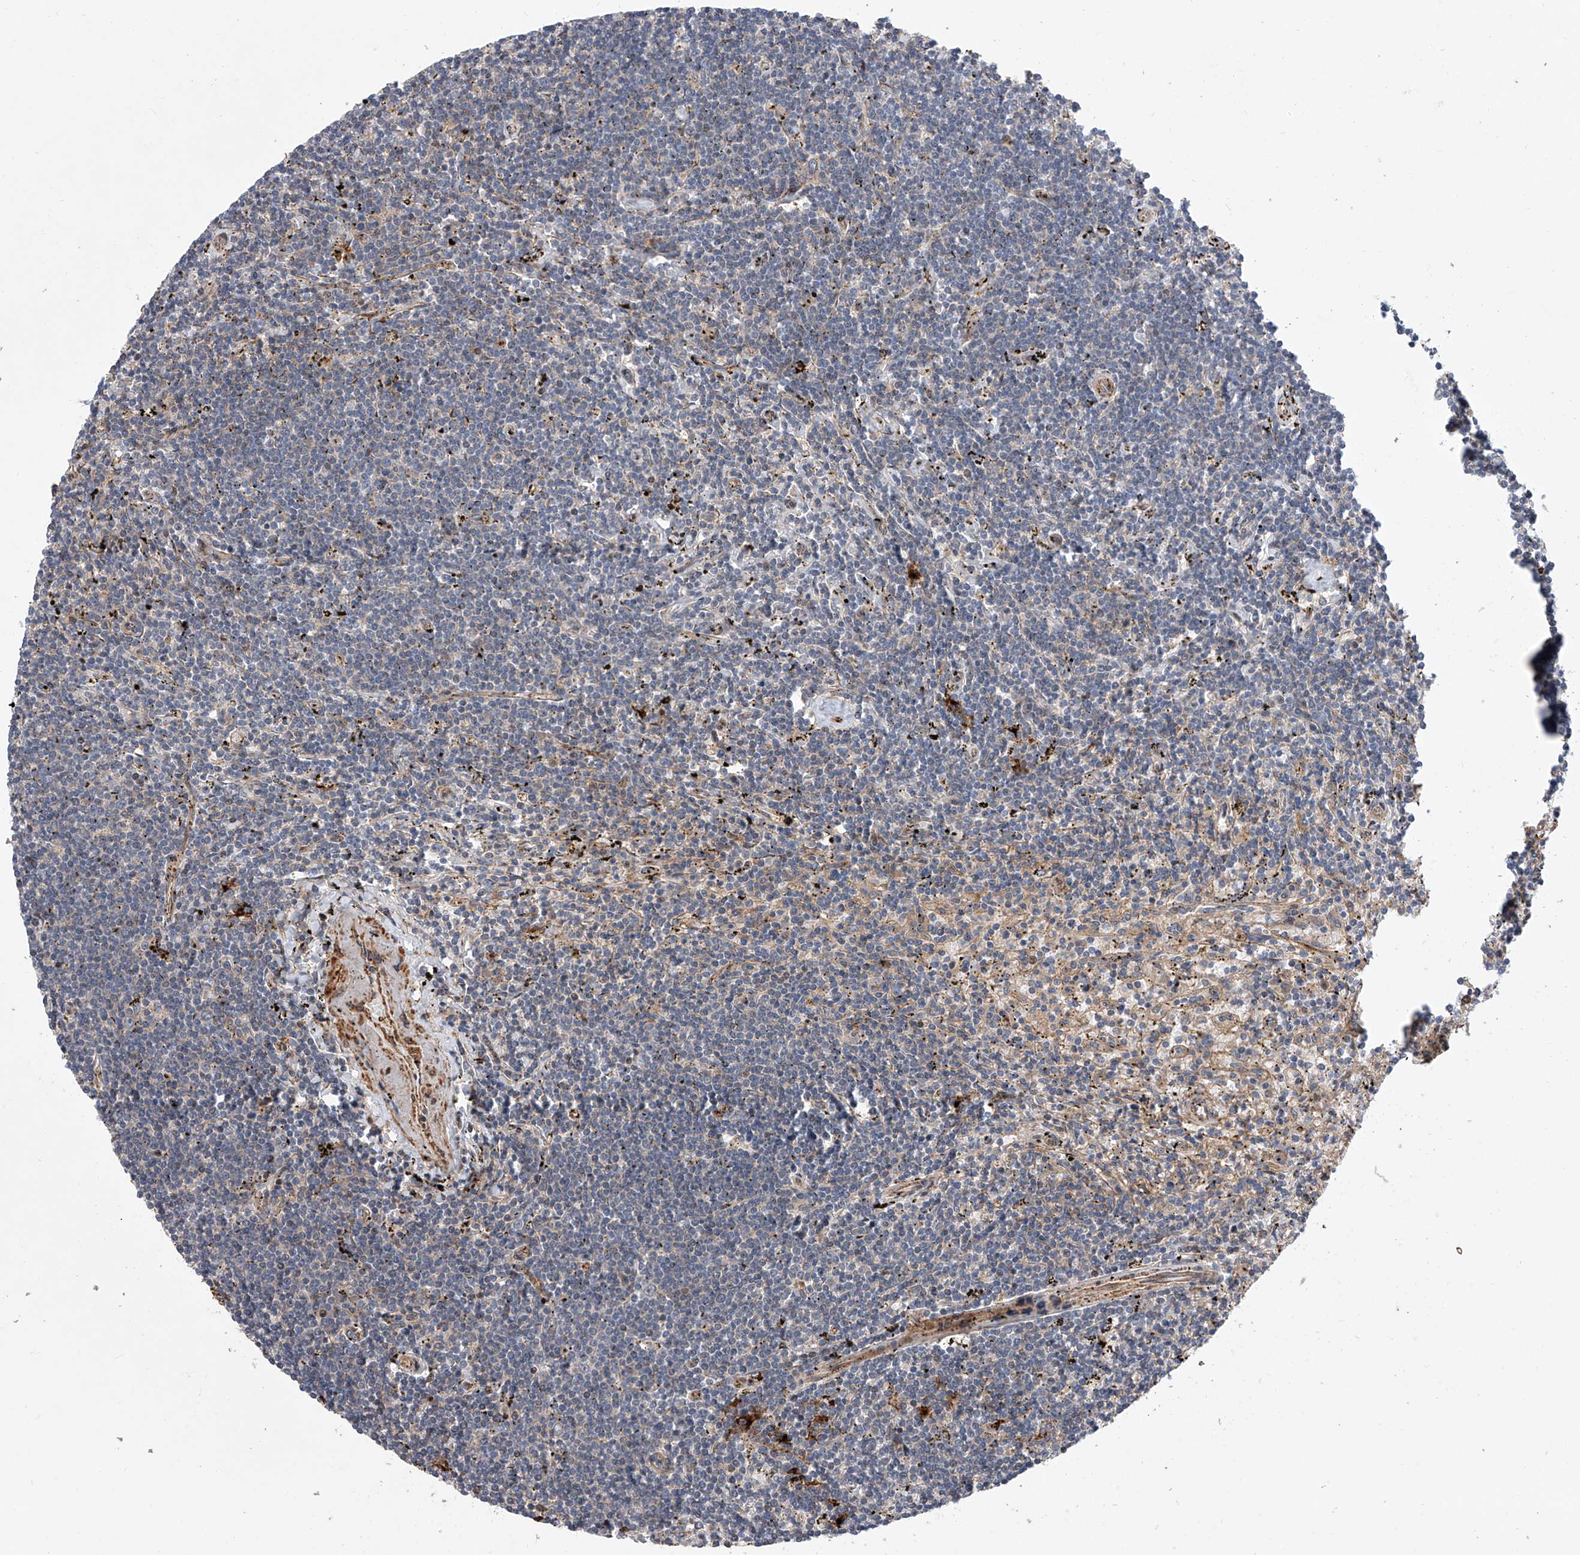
{"staining": {"intensity": "negative", "quantity": "none", "location": "none"}, "tissue": "lymphoma", "cell_type": "Tumor cells", "image_type": "cancer", "snomed": [{"axis": "morphology", "description": "Malignant lymphoma, non-Hodgkin's type, Low grade"}, {"axis": "topography", "description": "Spleen"}], "caption": "Tumor cells are negative for brown protein staining in lymphoma.", "gene": "PDSS2", "patient": {"sex": "male", "age": 76}}